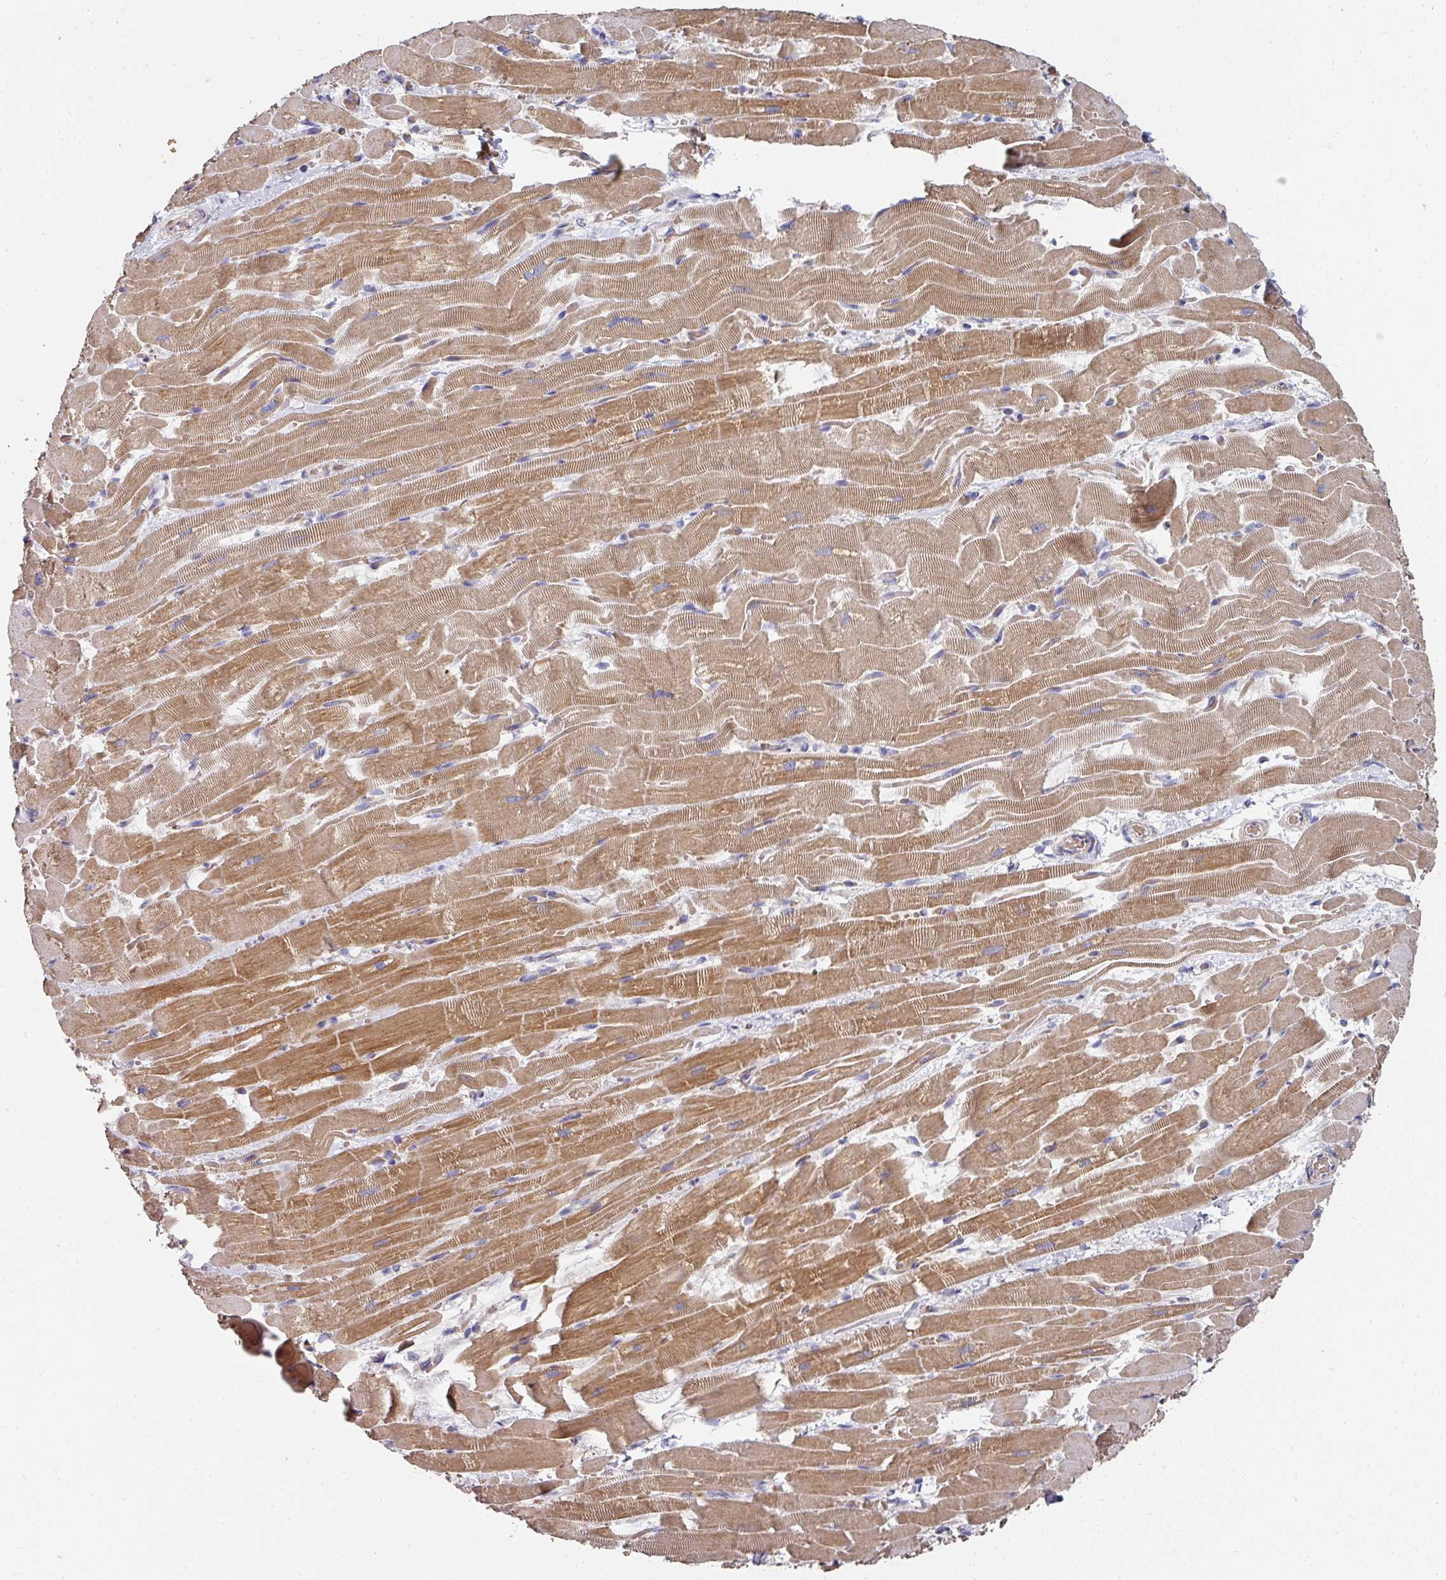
{"staining": {"intensity": "moderate", "quantity": ">75%", "location": "cytoplasmic/membranous"}, "tissue": "heart muscle", "cell_type": "Cardiomyocytes", "image_type": "normal", "snomed": [{"axis": "morphology", "description": "Normal tissue, NOS"}, {"axis": "topography", "description": "Heart"}], "caption": "An image of heart muscle stained for a protein shows moderate cytoplasmic/membranous brown staining in cardiomyocytes. The staining was performed using DAB, with brown indicating positive protein expression. Nuclei are stained blue with hematoxylin.", "gene": "PYROXD2", "patient": {"sex": "male", "age": 37}}